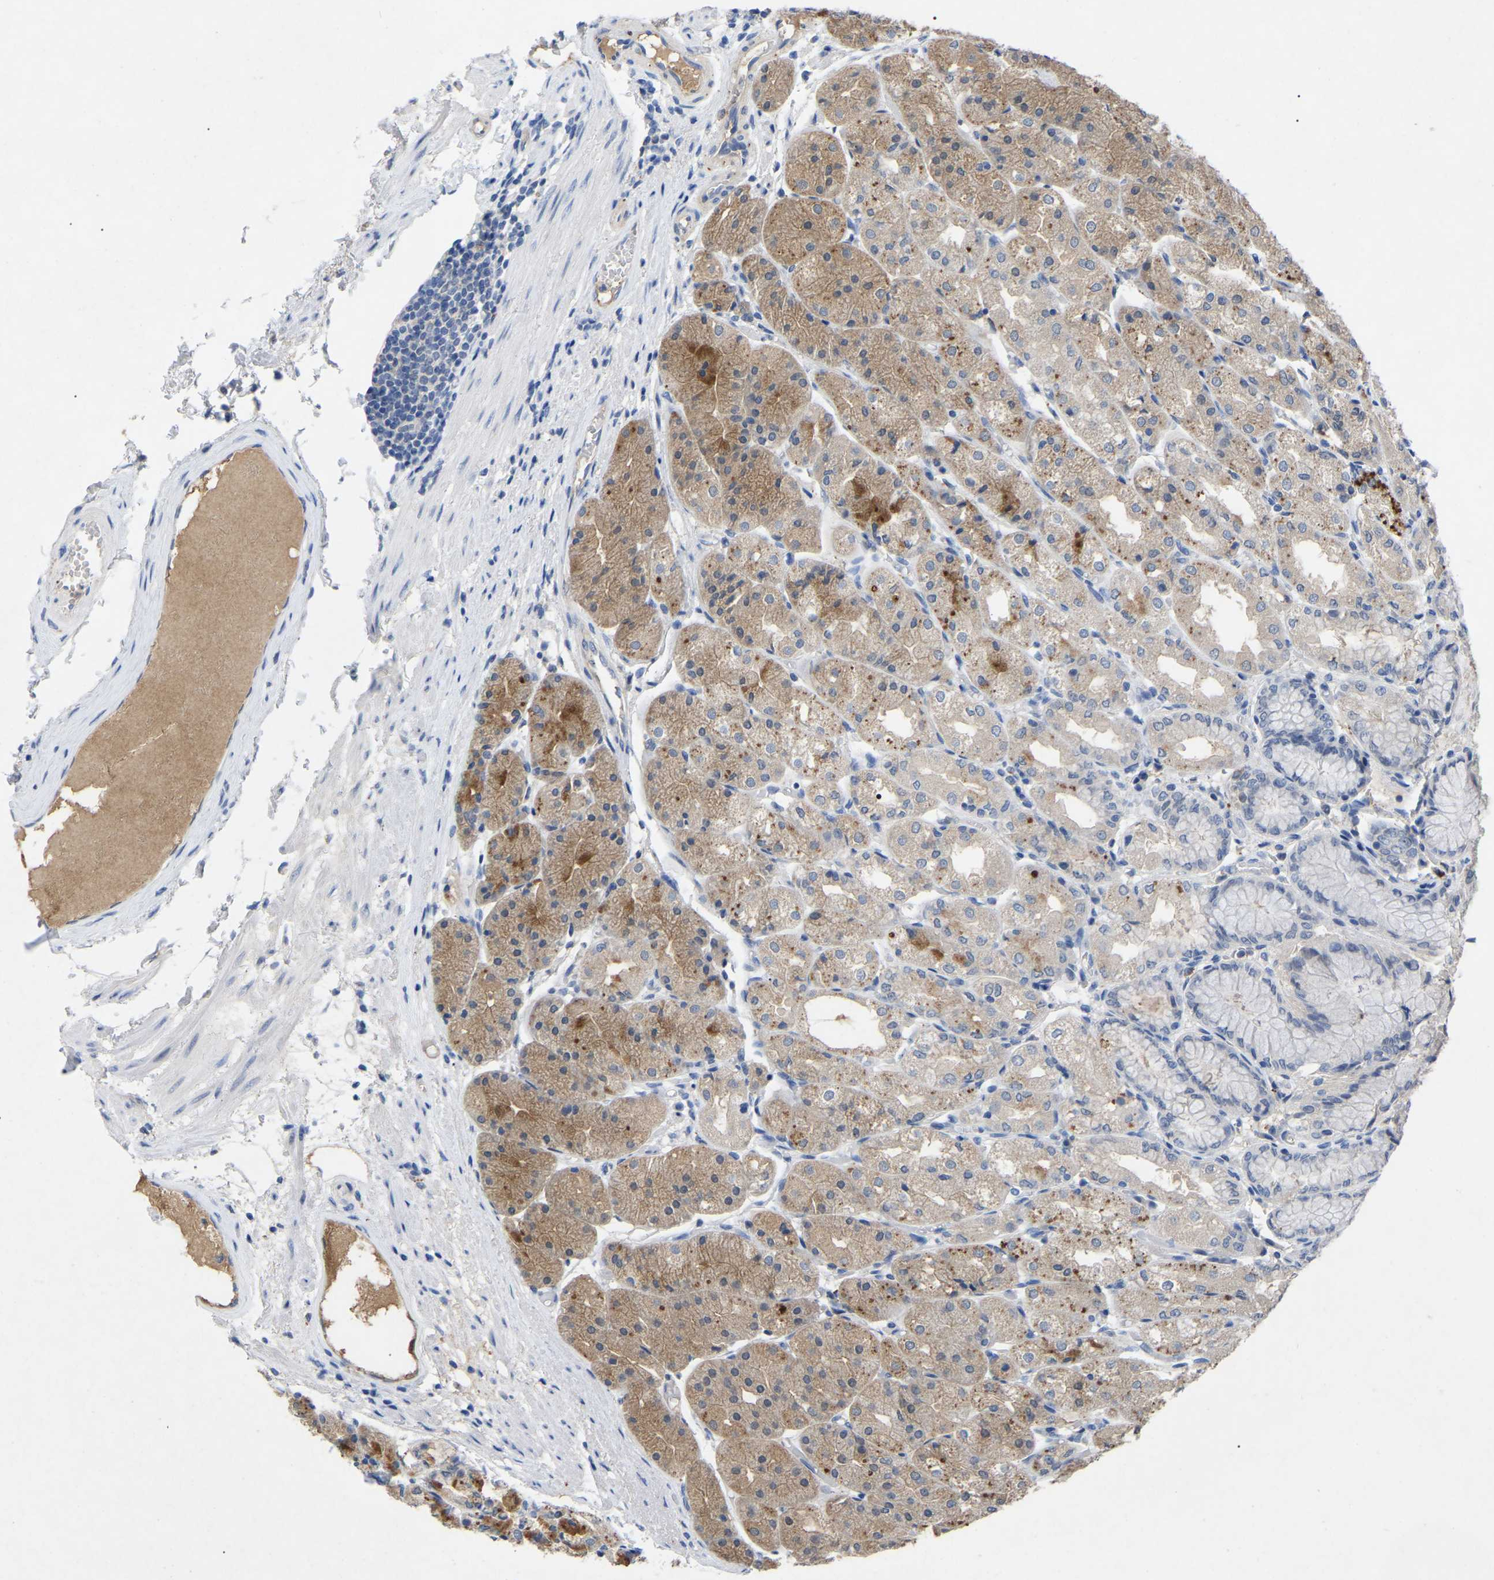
{"staining": {"intensity": "moderate", "quantity": "25%-75%", "location": "cytoplasmic/membranous"}, "tissue": "stomach", "cell_type": "Glandular cells", "image_type": "normal", "snomed": [{"axis": "morphology", "description": "Normal tissue, NOS"}, {"axis": "topography", "description": "Stomach, upper"}], "caption": "A brown stain shows moderate cytoplasmic/membranous expression of a protein in glandular cells of benign human stomach. (Brightfield microscopy of DAB IHC at high magnification).", "gene": "SMPD2", "patient": {"sex": "male", "age": 72}}